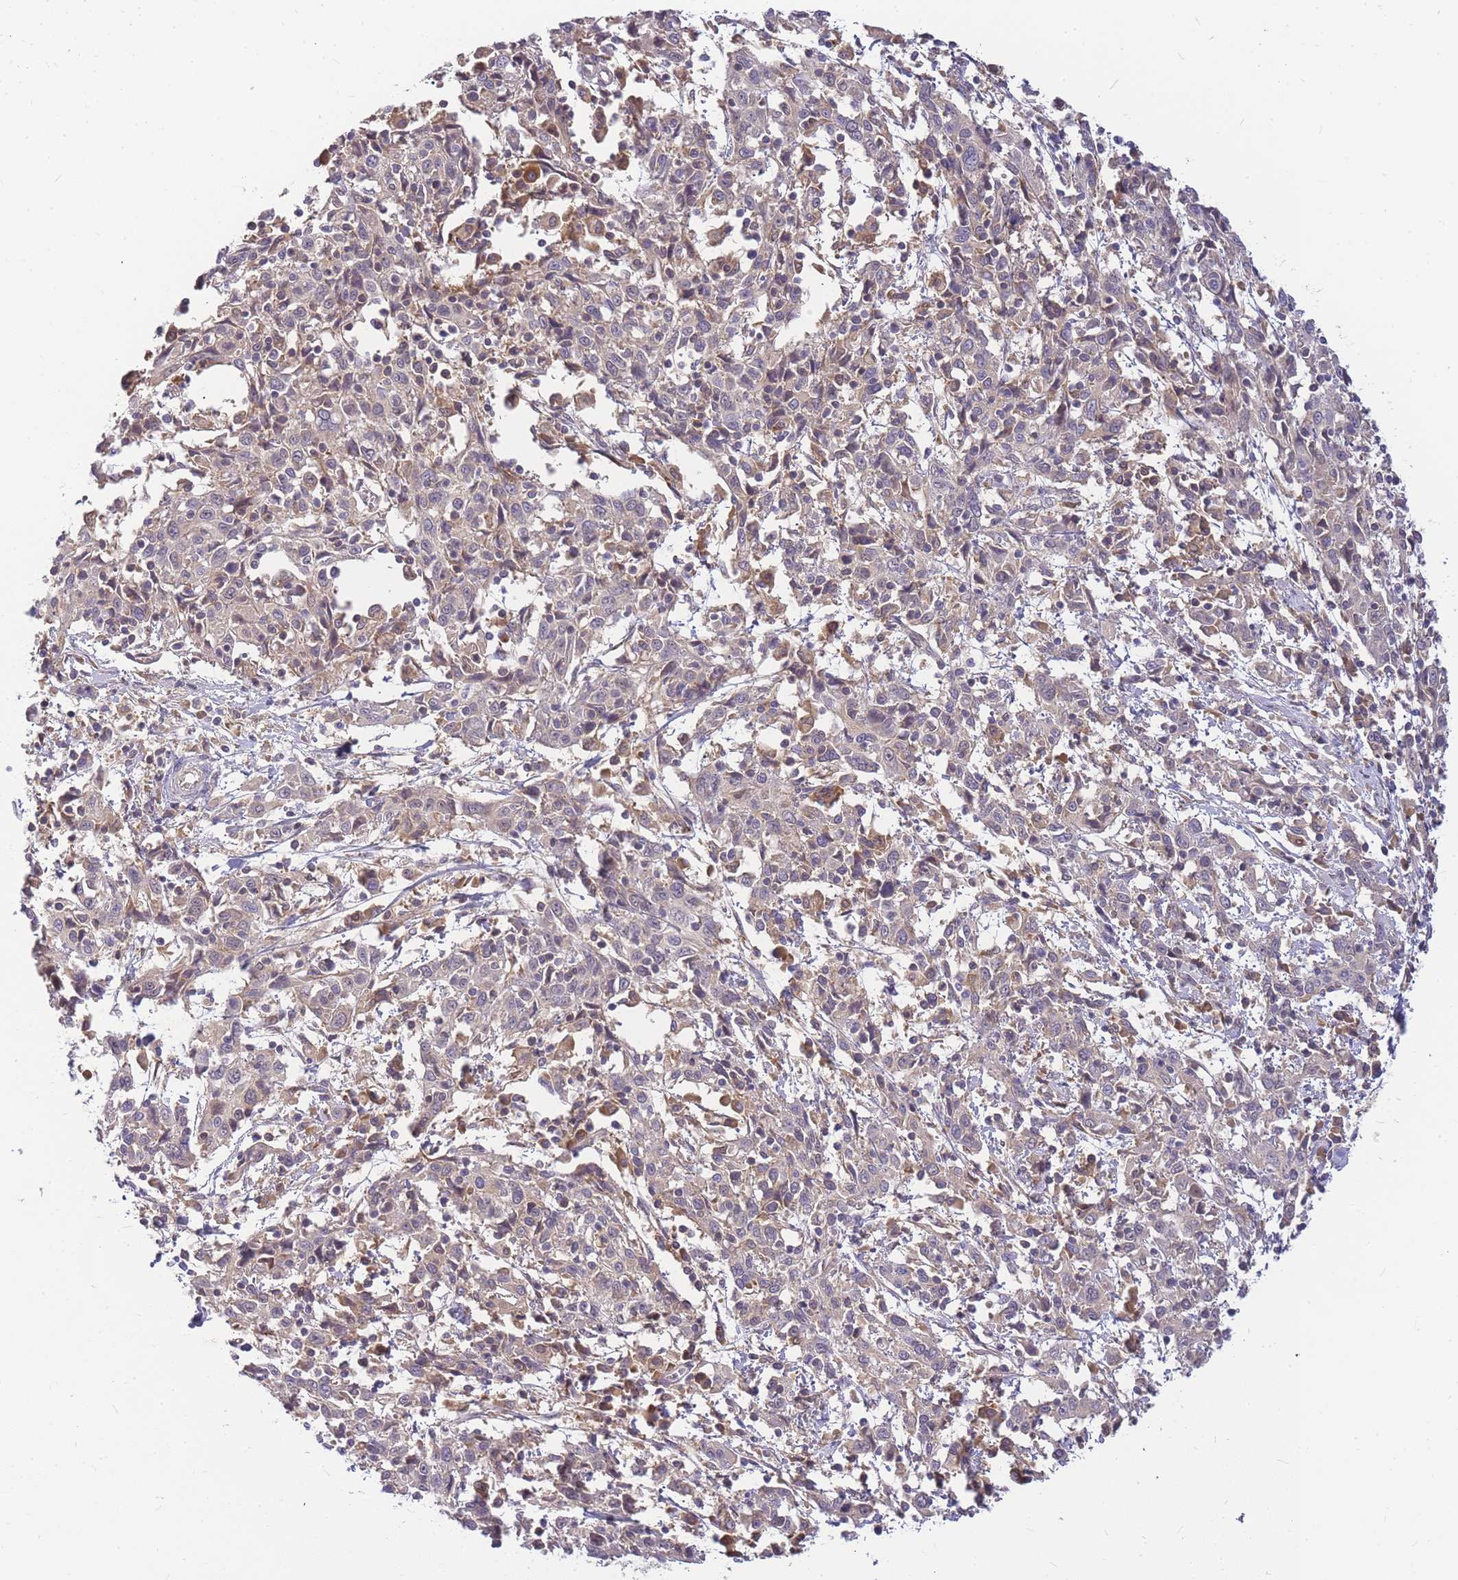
{"staining": {"intensity": "weak", "quantity": "<25%", "location": "cytoplasmic/membranous"}, "tissue": "cervical cancer", "cell_type": "Tumor cells", "image_type": "cancer", "snomed": [{"axis": "morphology", "description": "Squamous cell carcinoma, NOS"}, {"axis": "topography", "description": "Cervix"}], "caption": "Immunohistochemistry photomicrograph of human cervical squamous cell carcinoma stained for a protein (brown), which demonstrates no positivity in tumor cells.", "gene": "ZNF577", "patient": {"sex": "female", "age": 46}}